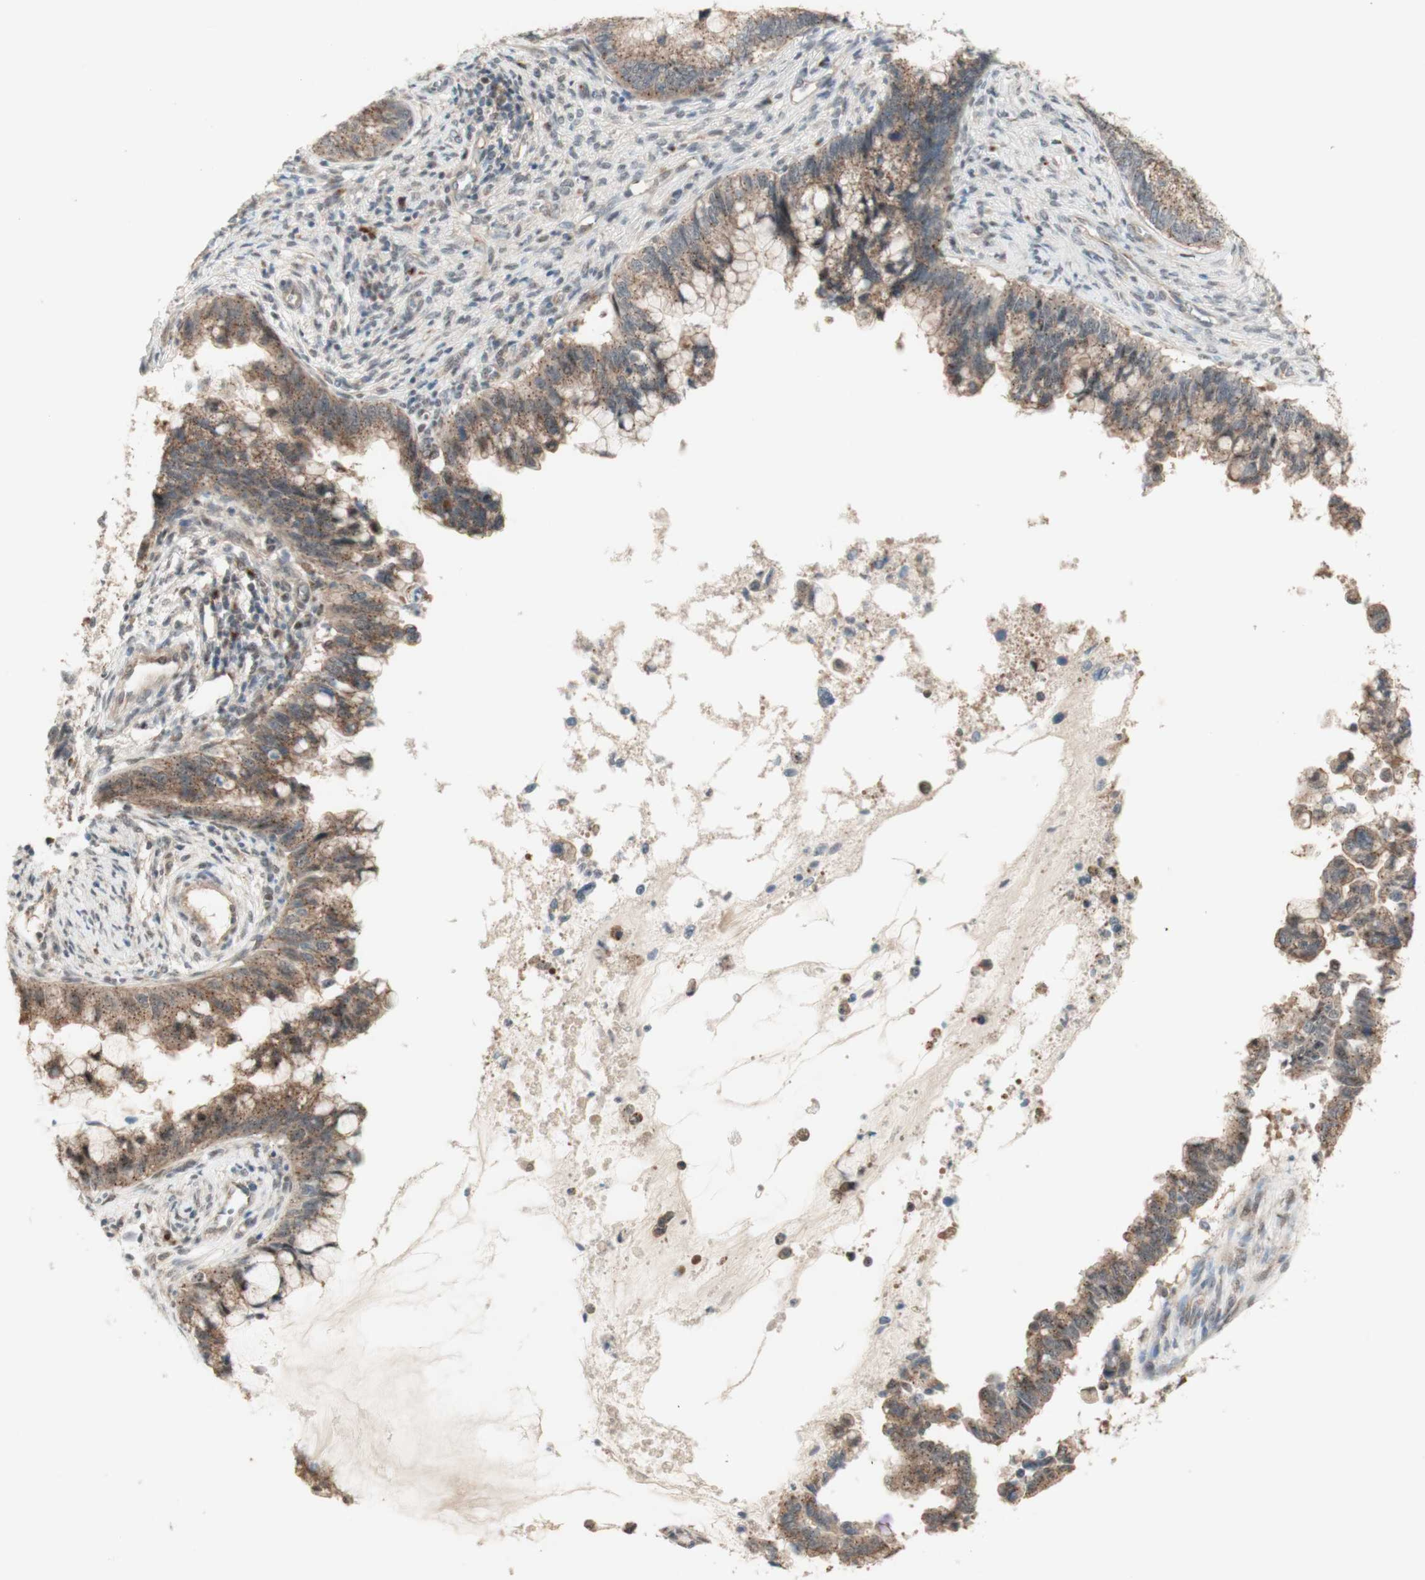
{"staining": {"intensity": "weak", "quantity": ">75%", "location": "cytoplasmic/membranous"}, "tissue": "cervical cancer", "cell_type": "Tumor cells", "image_type": "cancer", "snomed": [{"axis": "morphology", "description": "Adenocarcinoma, NOS"}, {"axis": "topography", "description": "Cervix"}], "caption": "Cervical cancer stained for a protein (brown) displays weak cytoplasmic/membranous positive staining in about >75% of tumor cells.", "gene": "CYLD", "patient": {"sex": "female", "age": 44}}